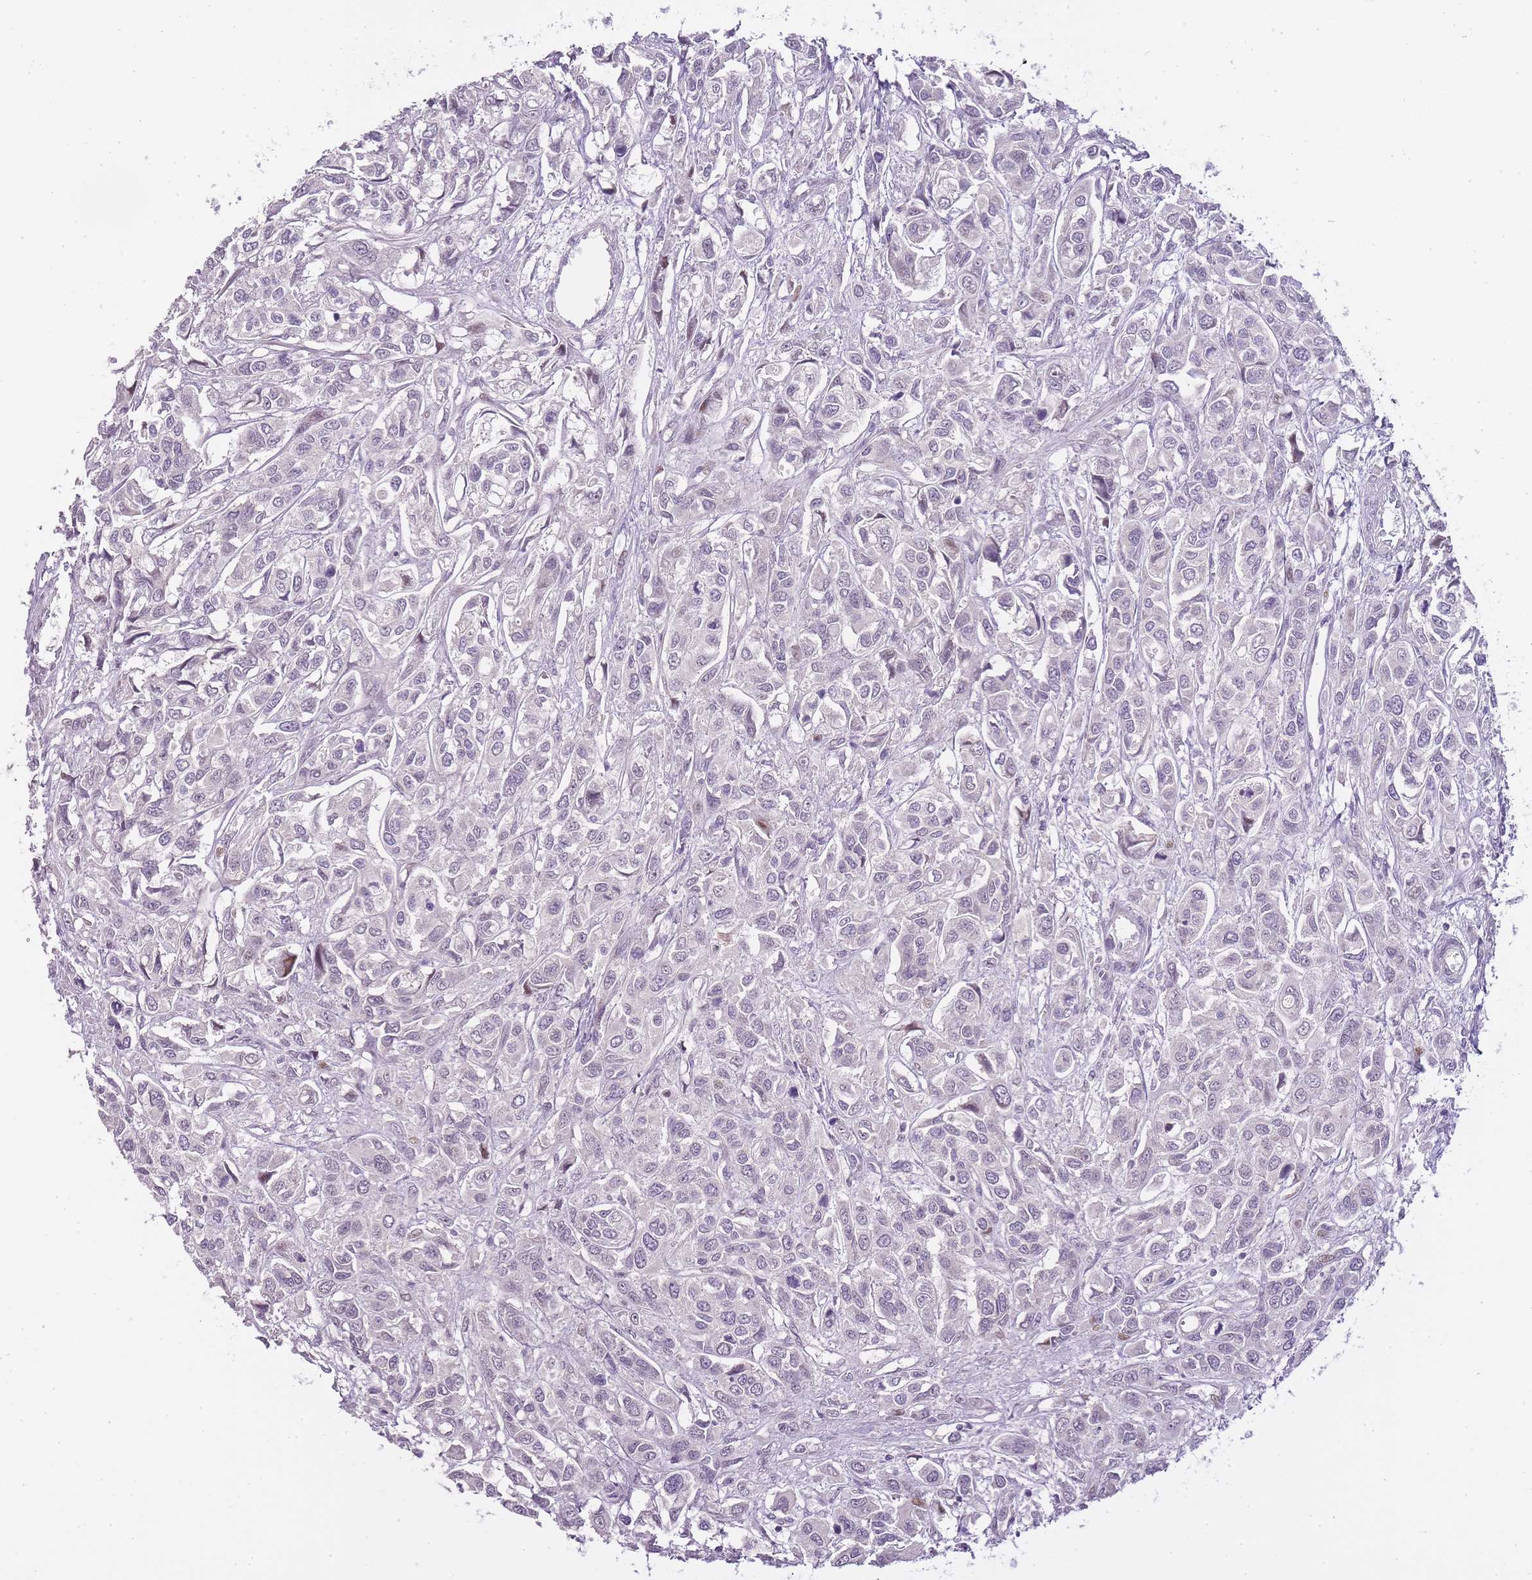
{"staining": {"intensity": "negative", "quantity": "none", "location": "none"}, "tissue": "urothelial cancer", "cell_type": "Tumor cells", "image_type": "cancer", "snomed": [{"axis": "morphology", "description": "Urothelial carcinoma, High grade"}, {"axis": "topography", "description": "Urinary bladder"}], "caption": "Tumor cells show no significant protein staining in urothelial cancer.", "gene": "OGG1", "patient": {"sex": "male", "age": 67}}